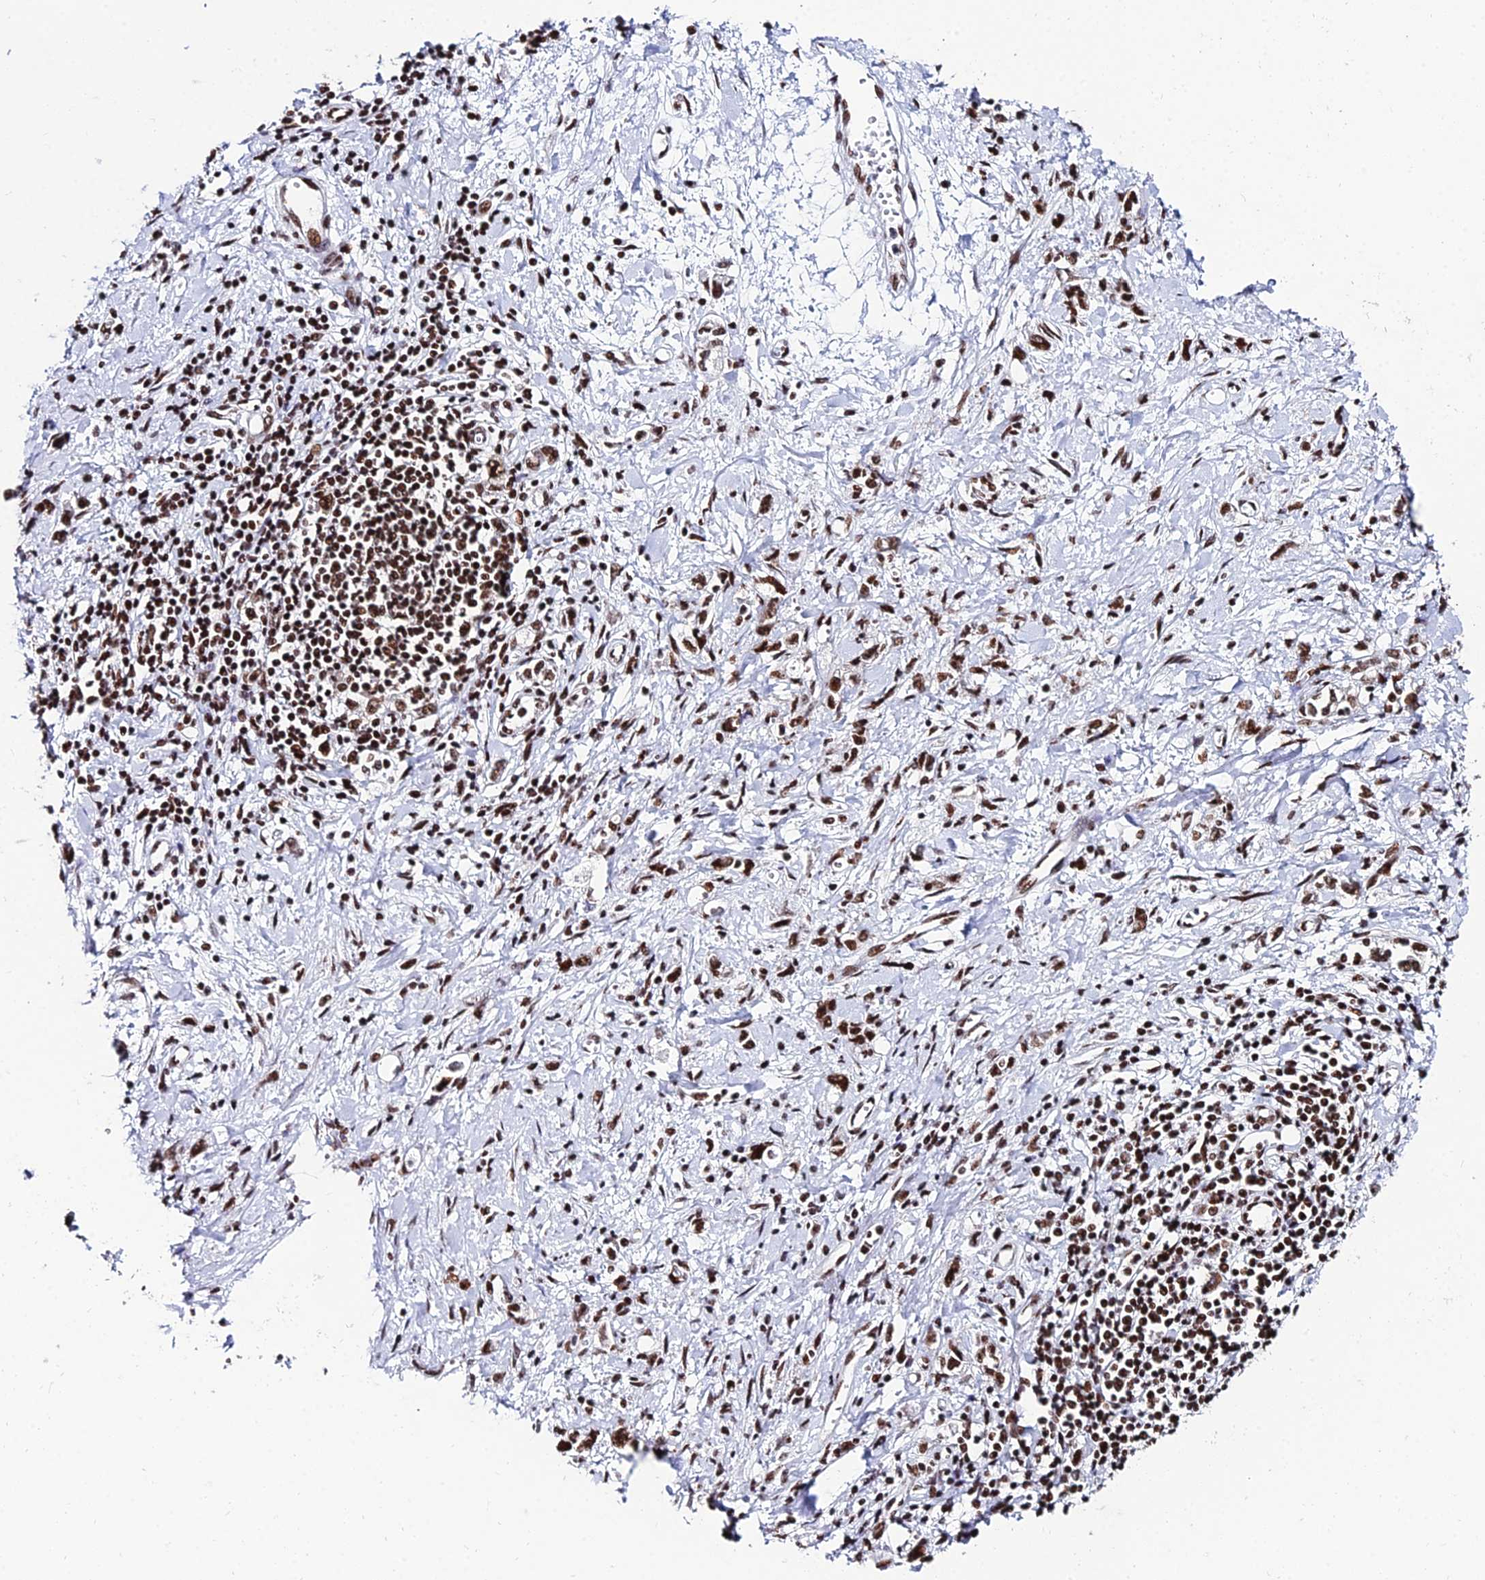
{"staining": {"intensity": "moderate", "quantity": ">75%", "location": "nuclear"}, "tissue": "stomach cancer", "cell_type": "Tumor cells", "image_type": "cancer", "snomed": [{"axis": "morphology", "description": "Adenocarcinoma, NOS"}, {"axis": "topography", "description": "Stomach"}], "caption": "Brown immunohistochemical staining in human adenocarcinoma (stomach) reveals moderate nuclear staining in about >75% of tumor cells. (DAB (3,3'-diaminobenzidine) IHC with brightfield microscopy, high magnification).", "gene": "HNRNPH1", "patient": {"sex": "female", "age": 76}}